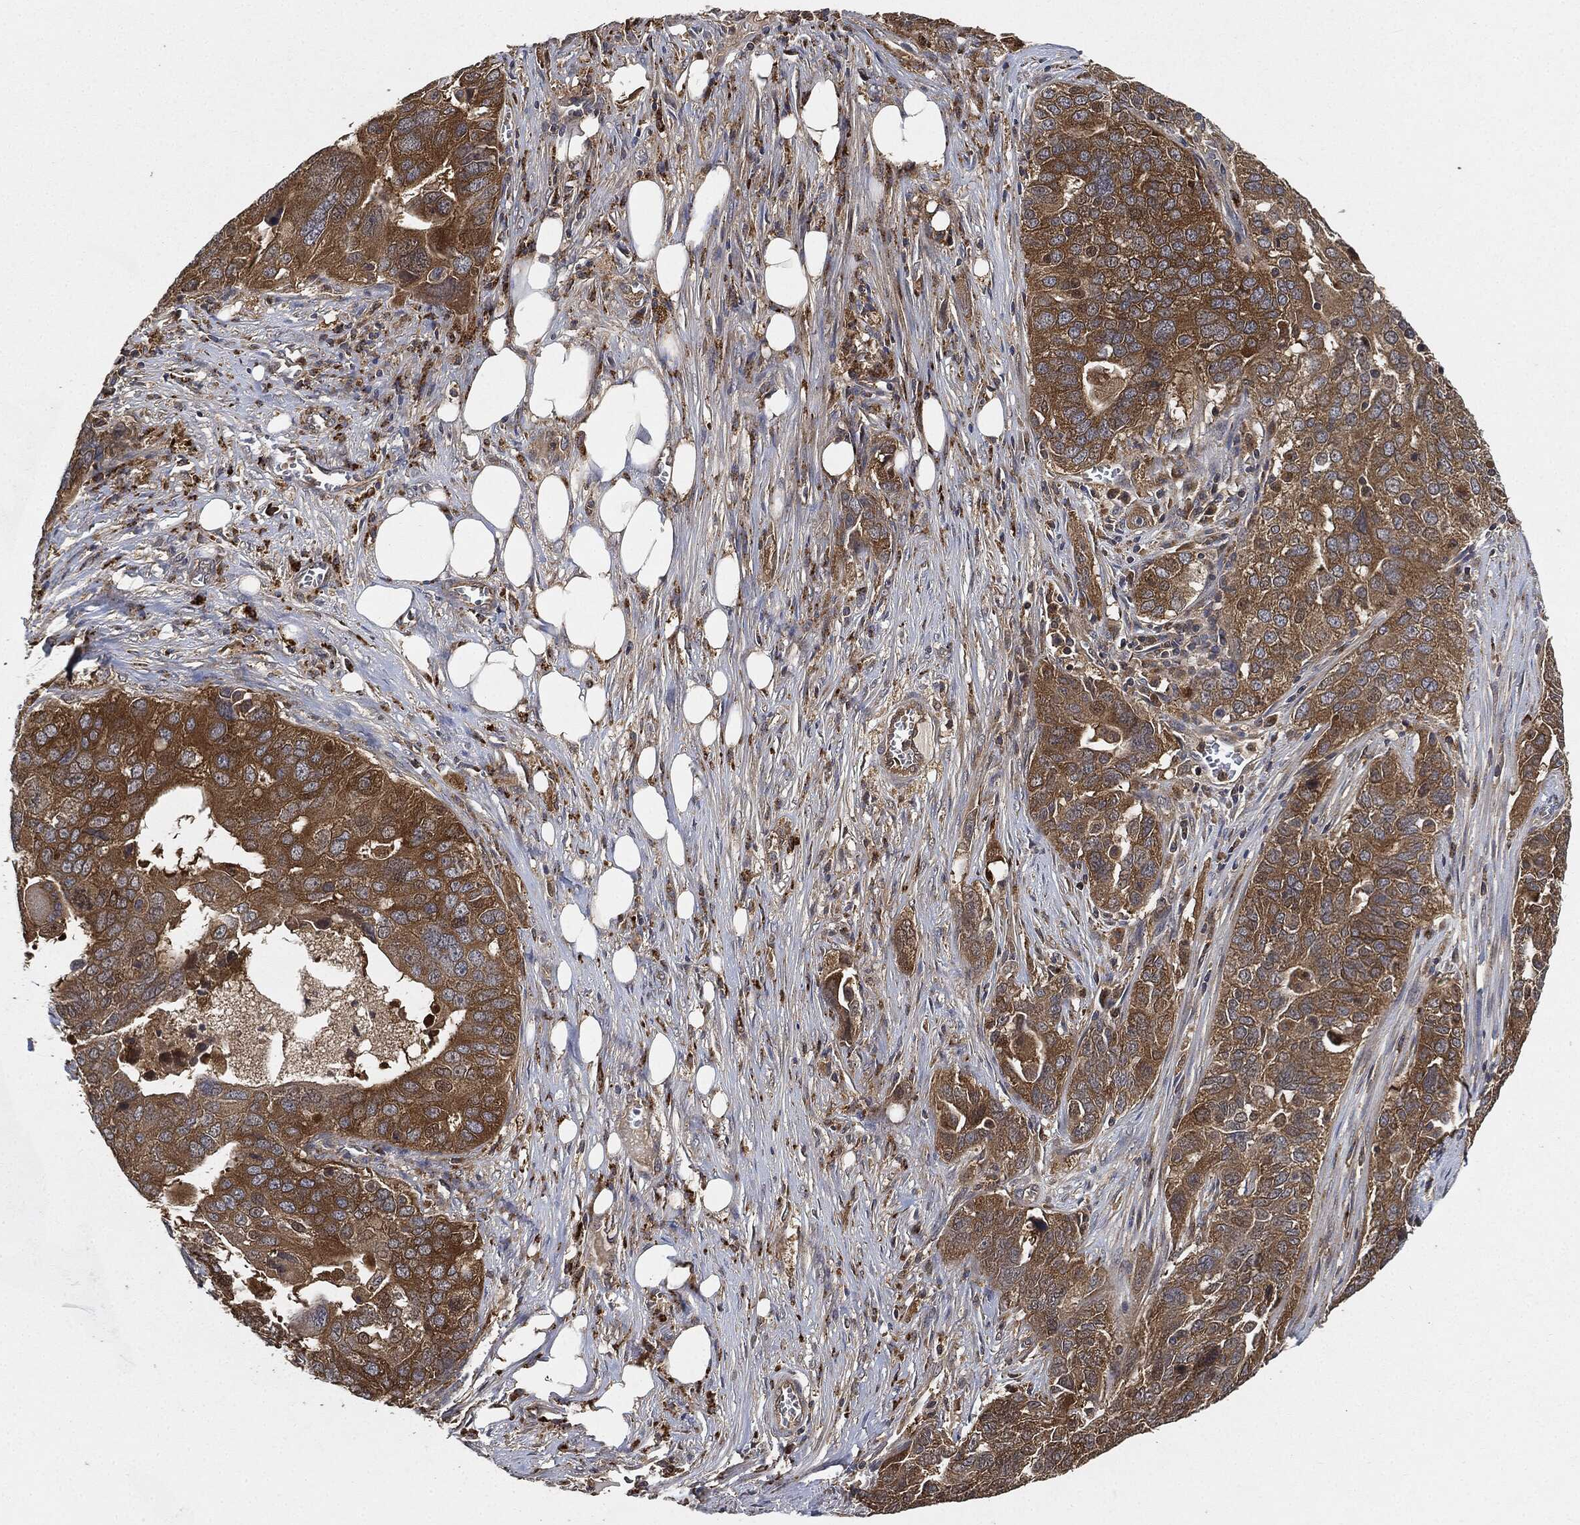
{"staining": {"intensity": "strong", "quantity": ">75%", "location": "cytoplasmic/membranous"}, "tissue": "ovarian cancer", "cell_type": "Tumor cells", "image_type": "cancer", "snomed": [{"axis": "morphology", "description": "Carcinoma, endometroid"}, {"axis": "topography", "description": "Soft tissue"}, {"axis": "topography", "description": "Ovary"}], "caption": "Immunohistochemistry of ovarian cancer (endometroid carcinoma) demonstrates high levels of strong cytoplasmic/membranous staining in approximately >75% of tumor cells. (DAB IHC, brown staining for protein, blue staining for nuclei).", "gene": "BRAF", "patient": {"sex": "female", "age": 52}}